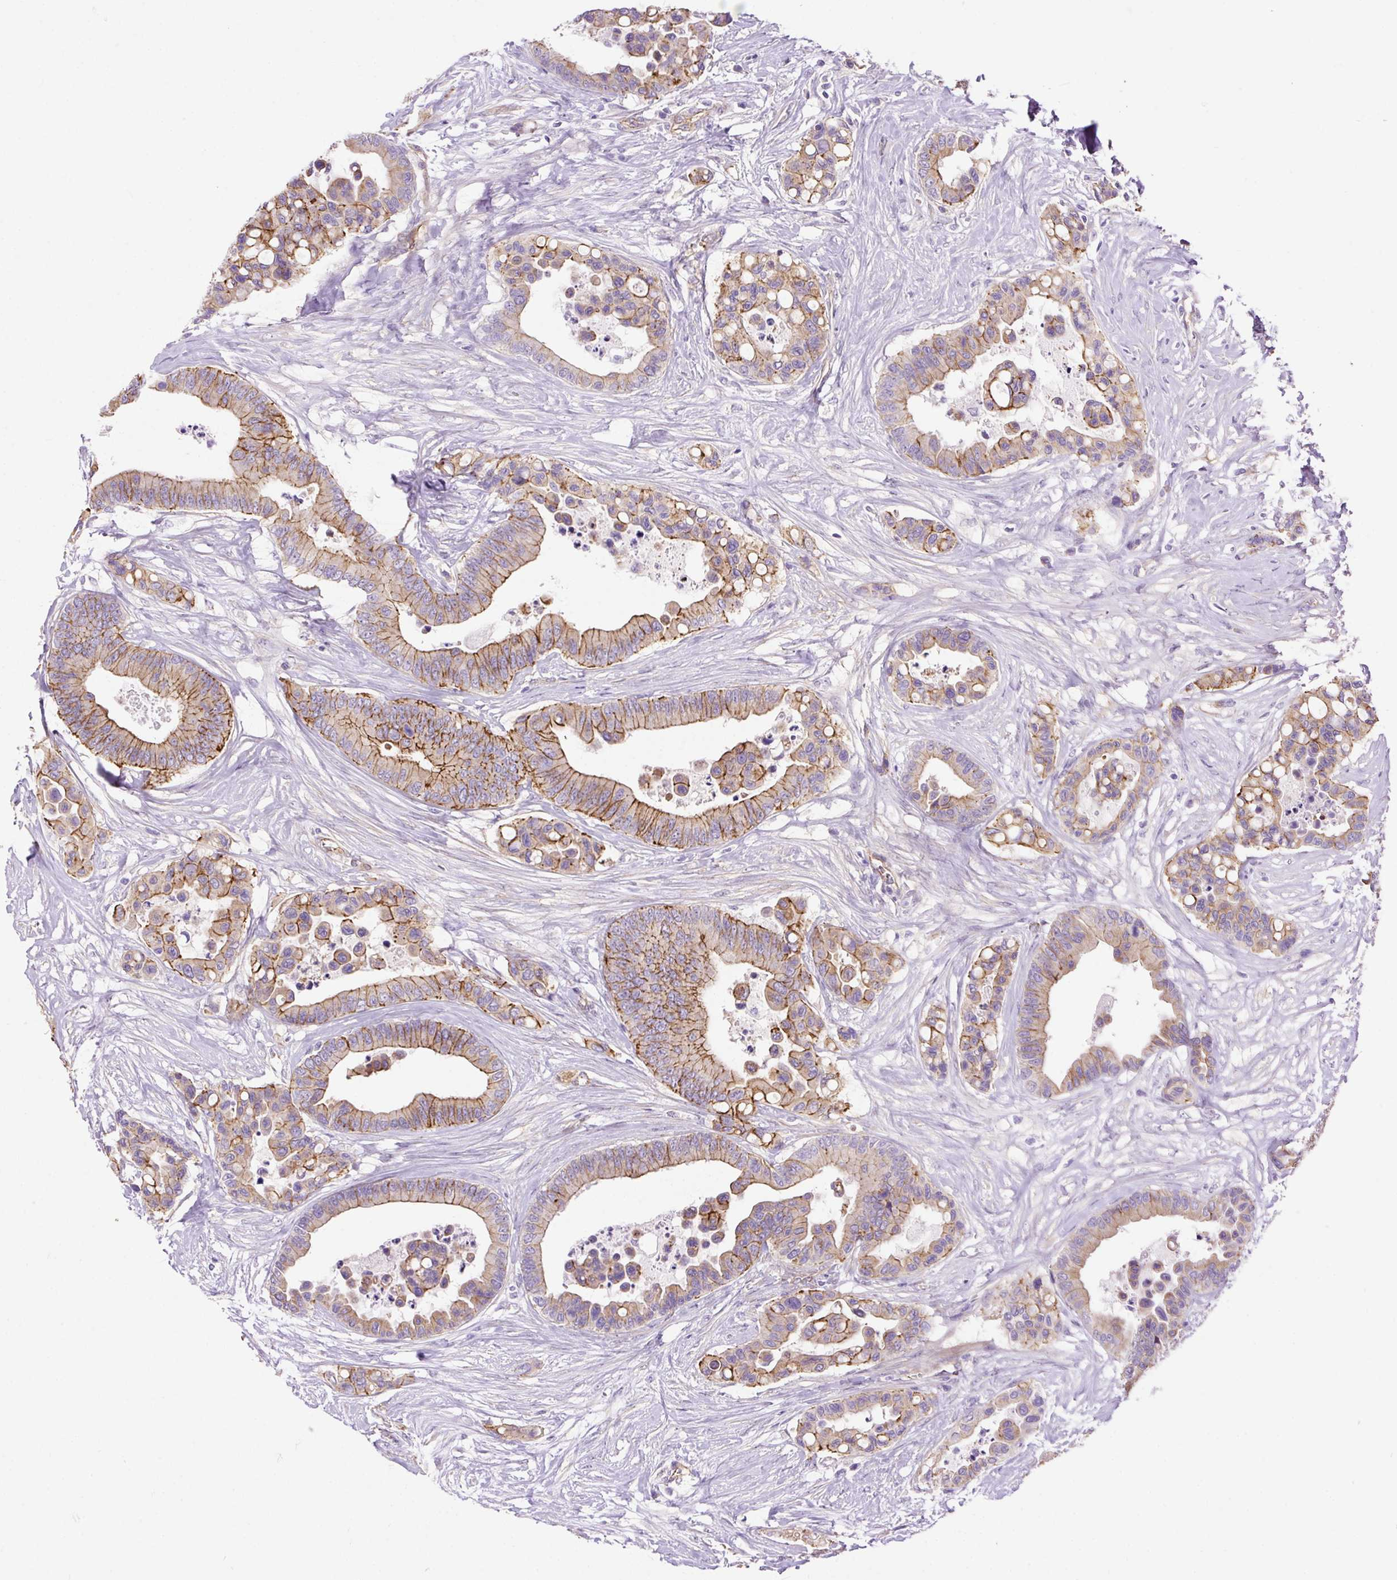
{"staining": {"intensity": "moderate", "quantity": "25%-75%", "location": "cytoplasmic/membranous"}, "tissue": "colorectal cancer", "cell_type": "Tumor cells", "image_type": "cancer", "snomed": [{"axis": "morphology", "description": "Adenocarcinoma, NOS"}, {"axis": "topography", "description": "Colon"}], "caption": "A medium amount of moderate cytoplasmic/membranous positivity is seen in about 25%-75% of tumor cells in adenocarcinoma (colorectal) tissue.", "gene": "MAGEB16", "patient": {"sex": "male", "age": 82}}